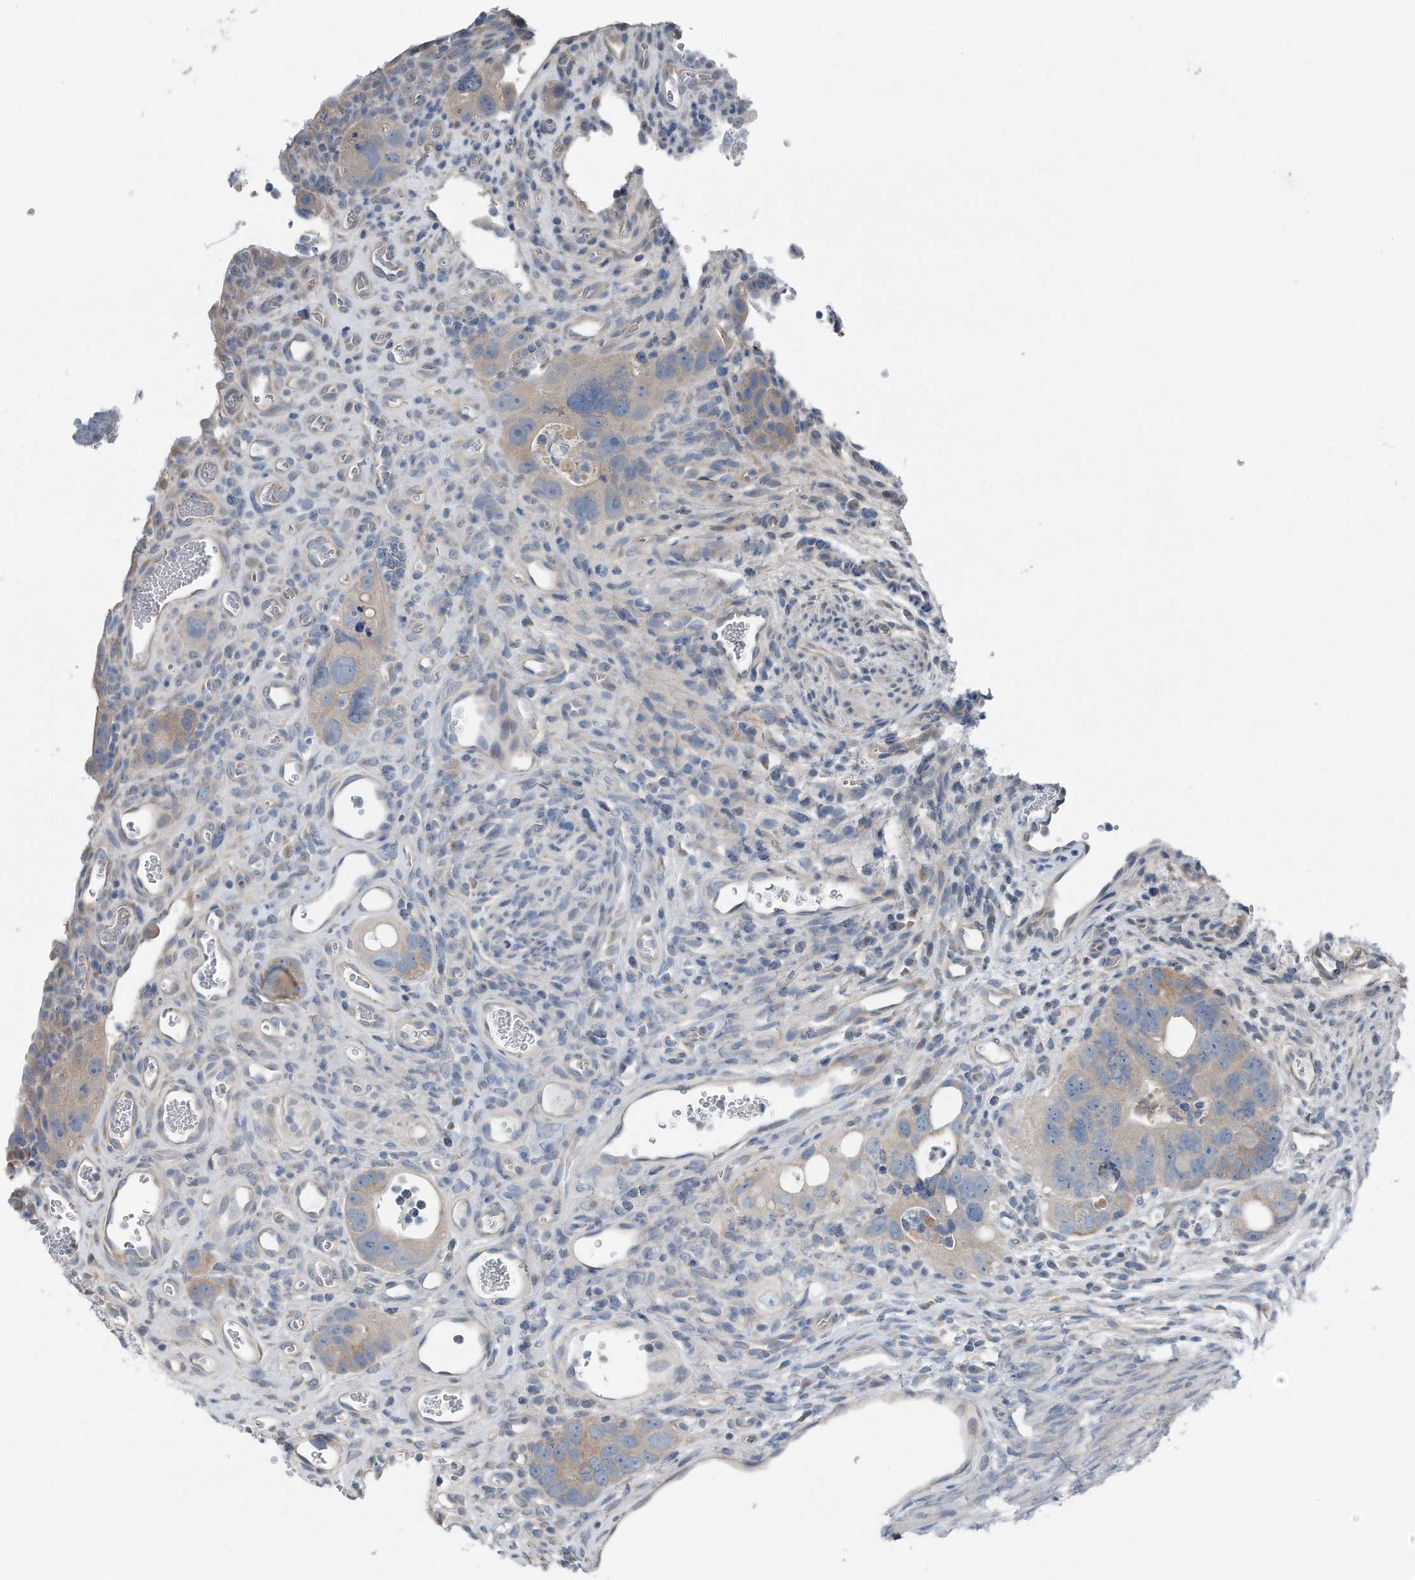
{"staining": {"intensity": "weak", "quantity": "<25%", "location": "cytoplasmic/membranous"}, "tissue": "colorectal cancer", "cell_type": "Tumor cells", "image_type": "cancer", "snomed": [{"axis": "morphology", "description": "Adenocarcinoma, NOS"}, {"axis": "topography", "description": "Rectum"}], "caption": "A high-resolution micrograph shows immunohistochemistry (IHC) staining of colorectal cancer, which displays no significant staining in tumor cells.", "gene": "YRDC", "patient": {"sex": "male", "age": 59}}